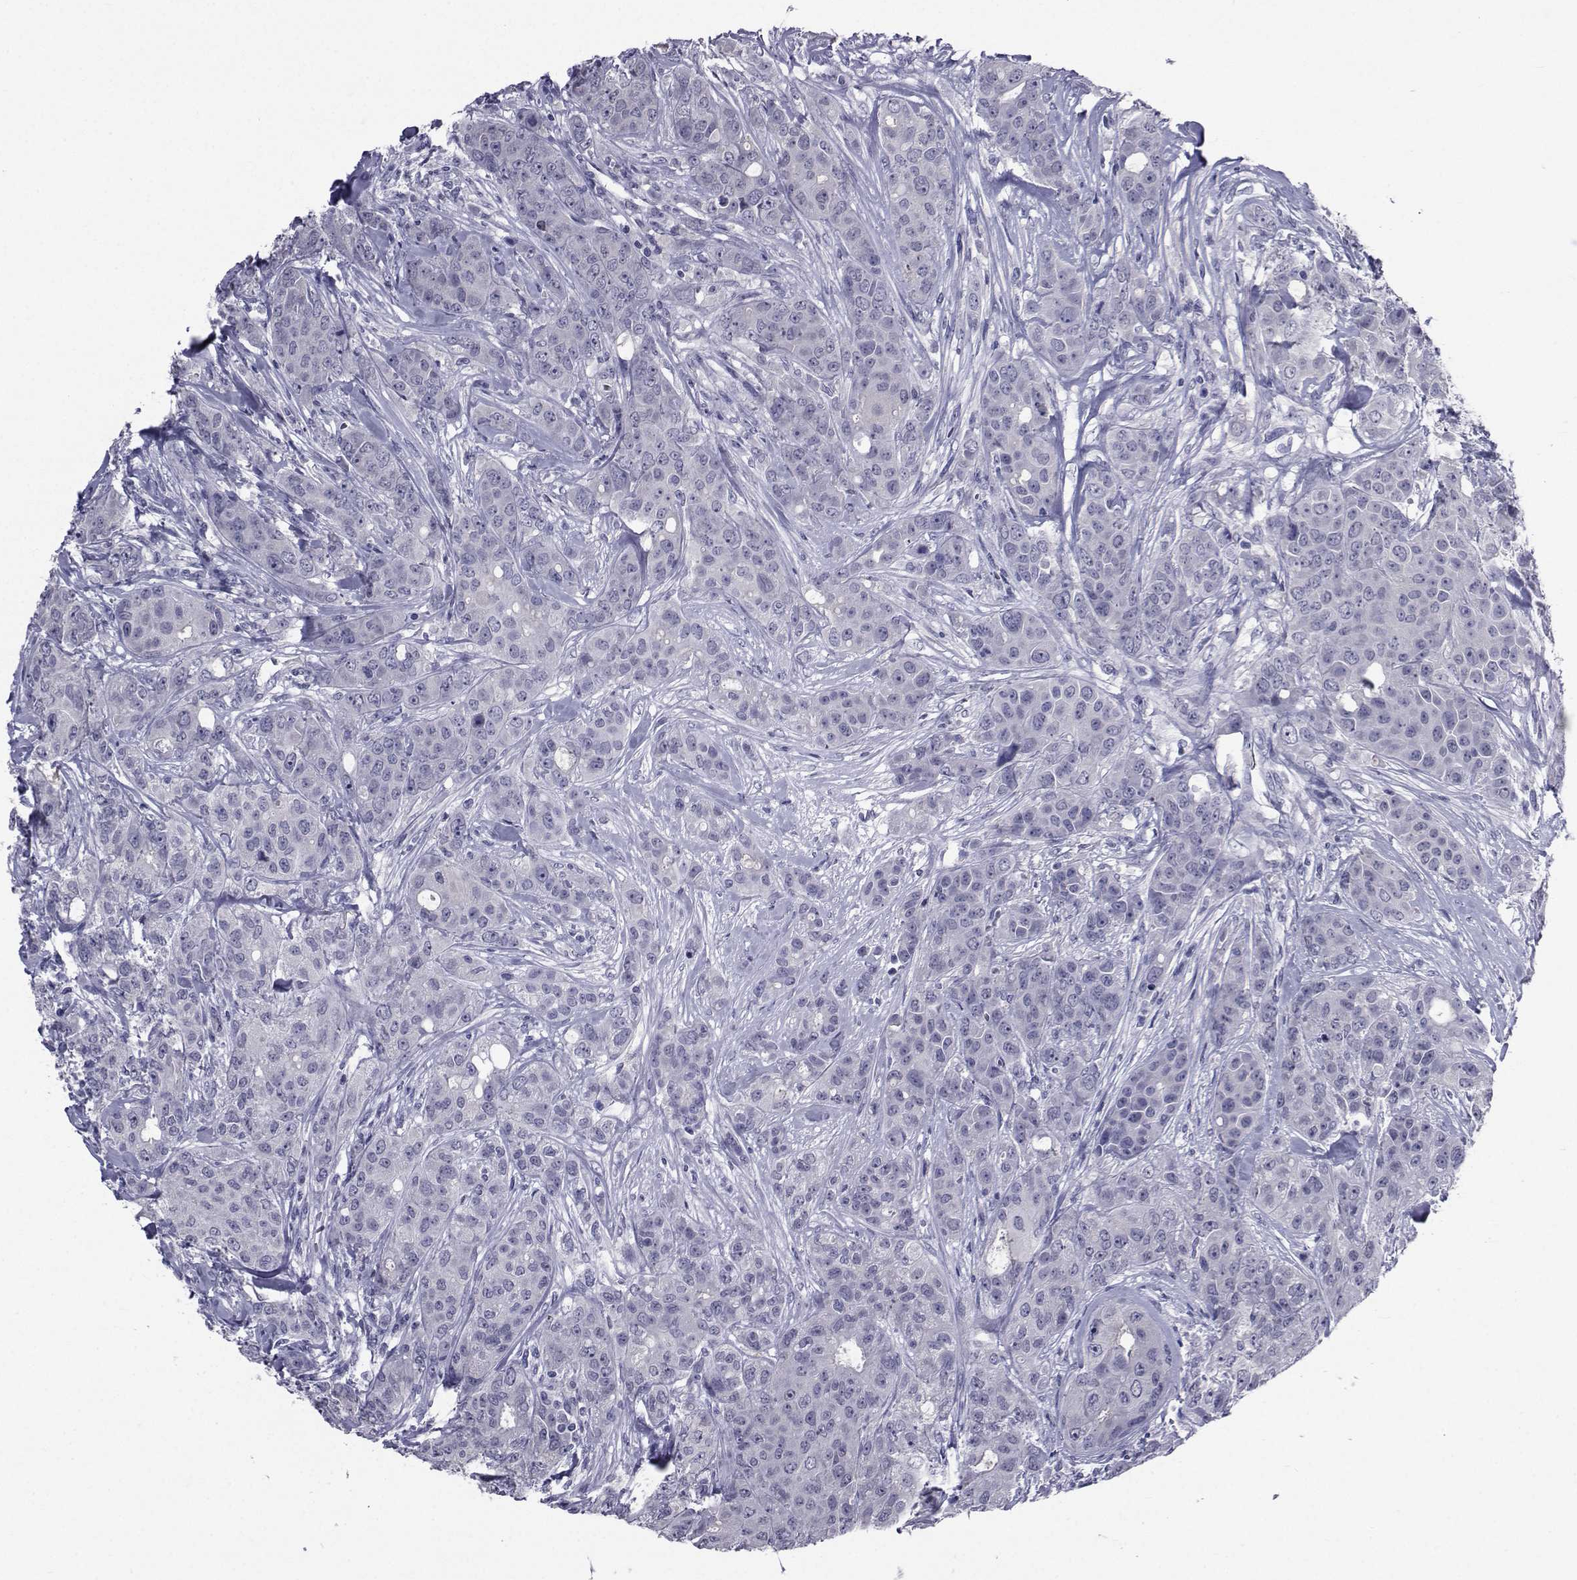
{"staining": {"intensity": "negative", "quantity": "none", "location": "none"}, "tissue": "breast cancer", "cell_type": "Tumor cells", "image_type": "cancer", "snomed": [{"axis": "morphology", "description": "Duct carcinoma"}, {"axis": "topography", "description": "Breast"}], "caption": "Breast cancer stained for a protein using immunohistochemistry exhibits no positivity tumor cells.", "gene": "SEMA5B", "patient": {"sex": "female", "age": 43}}